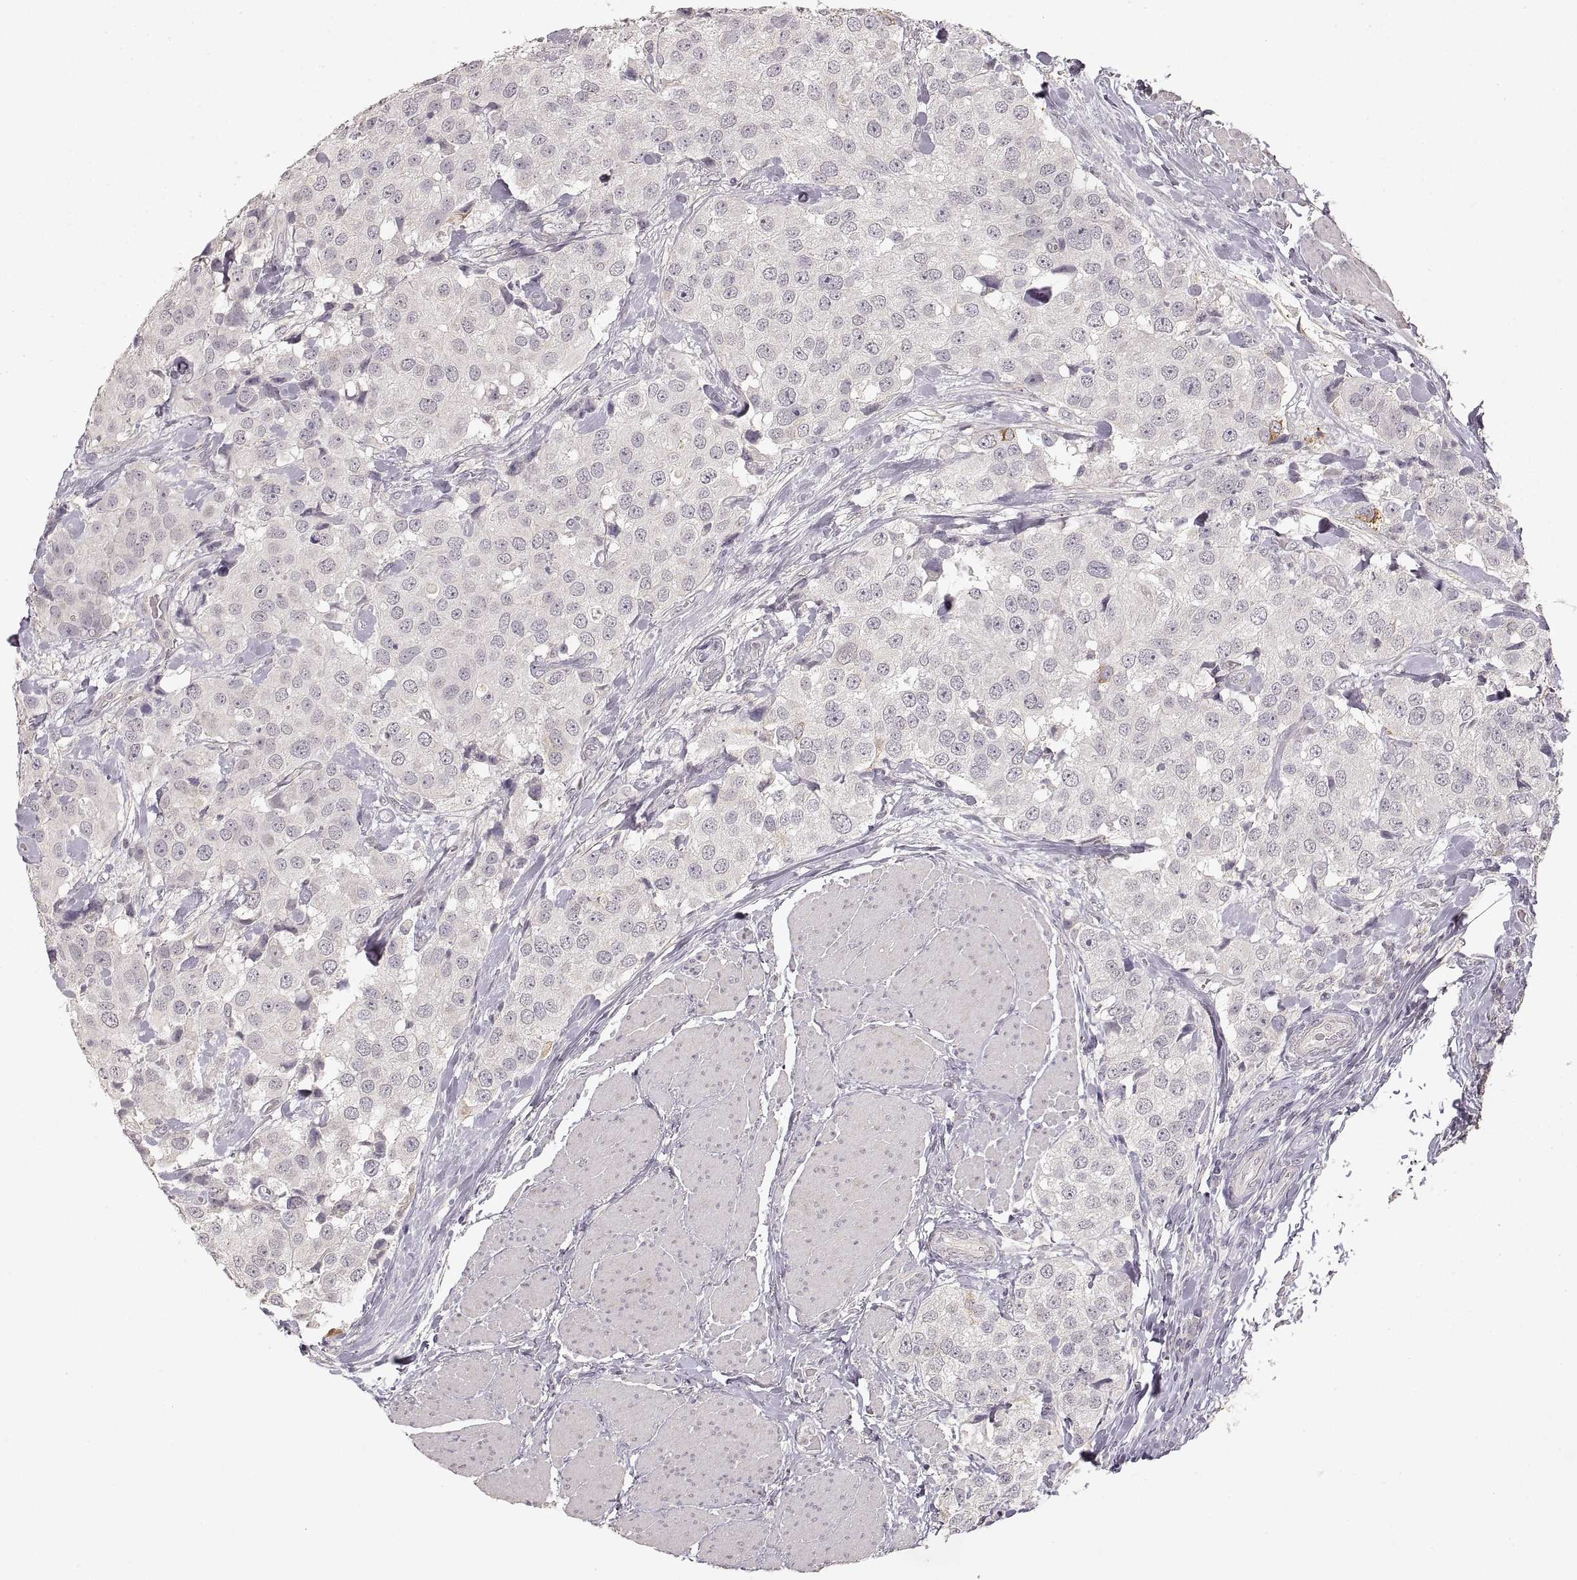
{"staining": {"intensity": "weak", "quantity": "<25%", "location": "cytoplasmic/membranous"}, "tissue": "urothelial cancer", "cell_type": "Tumor cells", "image_type": "cancer", "snomed": [{"axis": "morphology", "description": "Urothelial carcinoma, High grade"}, {"axis": "topography", "description": "Urinary bladder"}], "caption": "An immunohistochemistry photomicrograph of urothelial carcinoma (high-grade) is shown. There is no staining in tumor cells of urothelial carcinoma (high-grade). Brightfield microscopy of IHC stained with DAB (3,3'-diaminobenzidine) (brown) and hematoxylin (blue), captured at high magnification.", "gene": "LAMC2", "patient": {"sex": "female", "age": 64}}